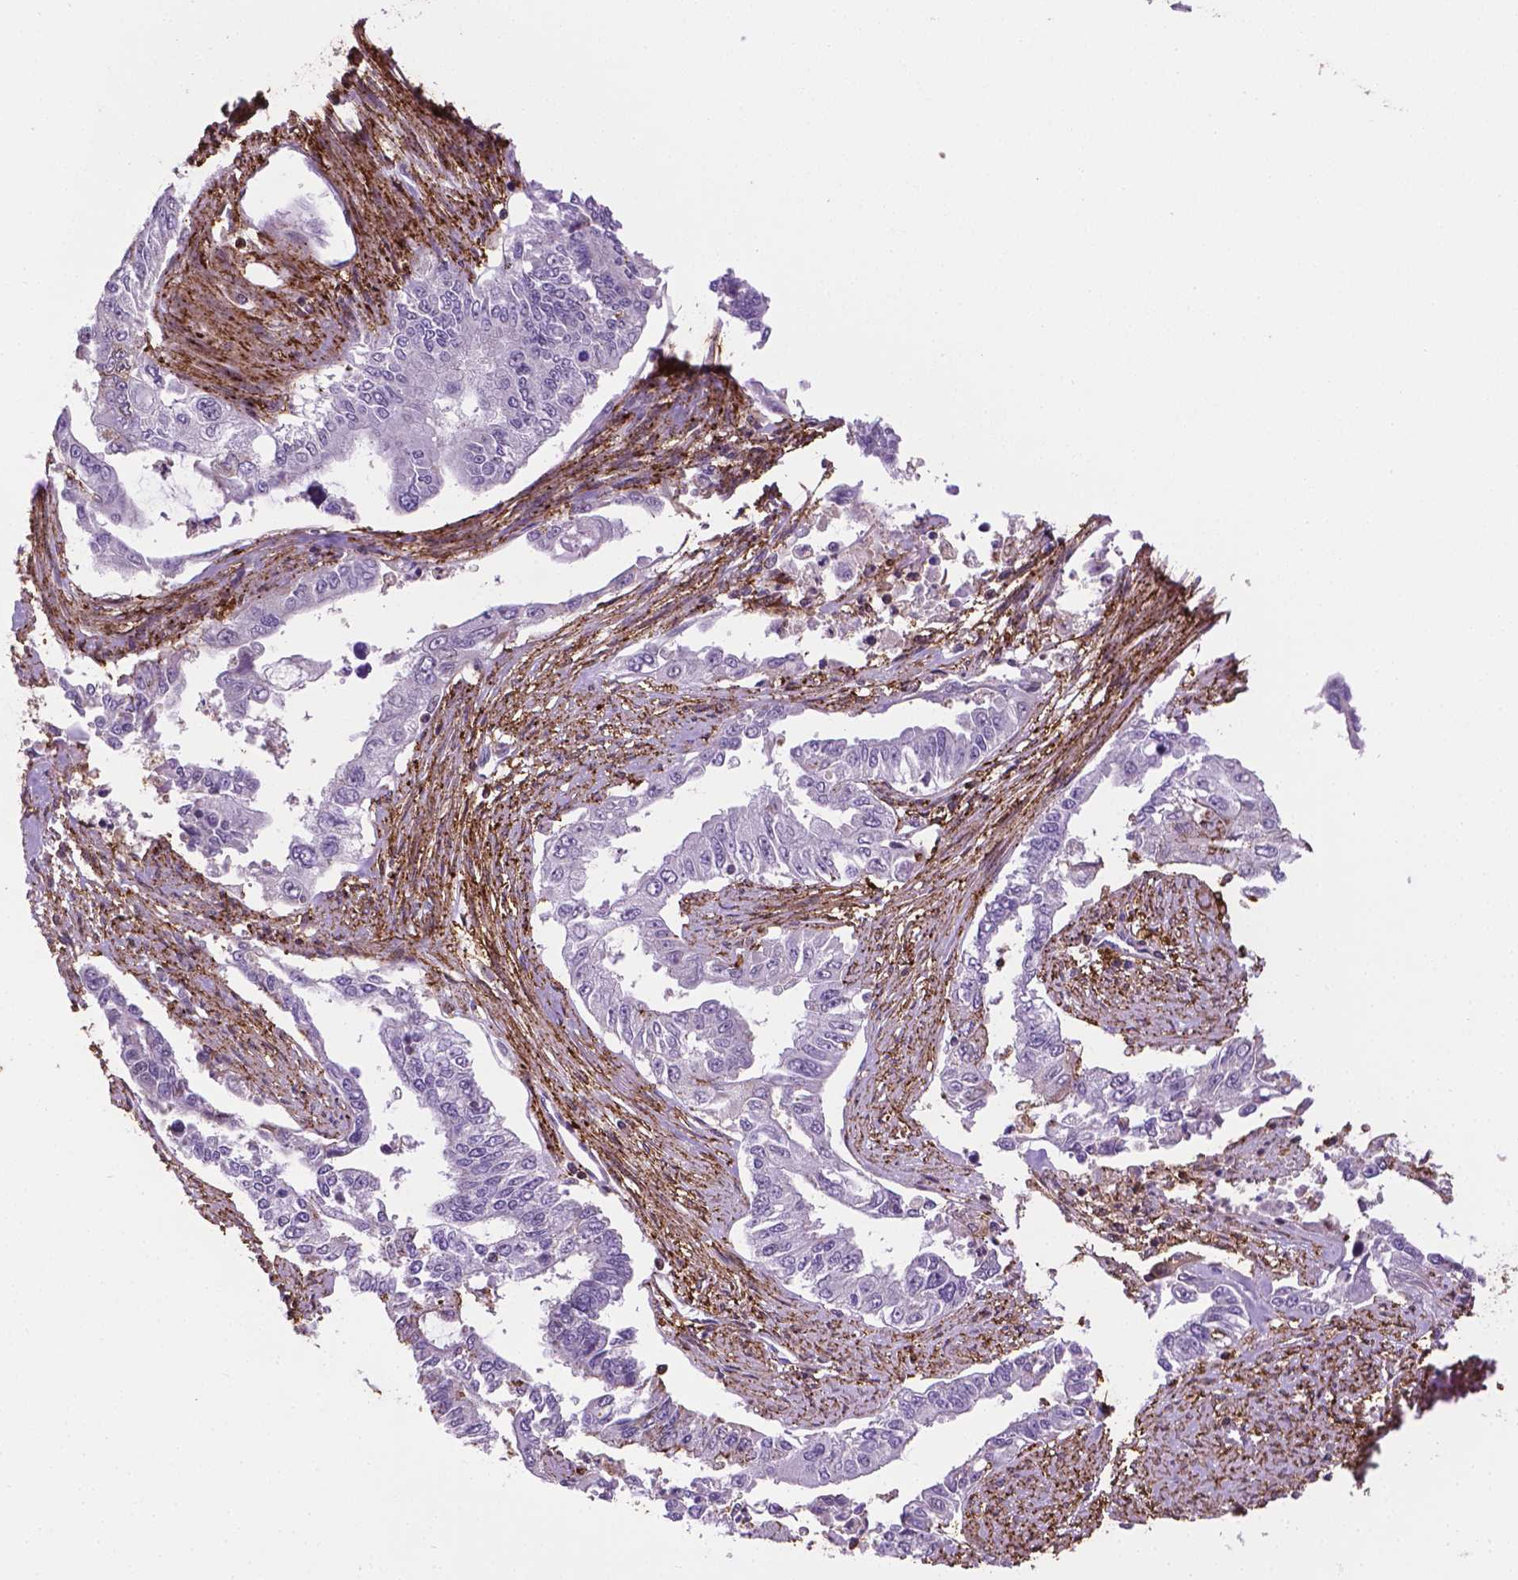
{"staining": {"intensity": "negative", "quantity": "none", "location": "none"}, "tissue": "endometrial cancer", "cell_type": "Tumor cells", "image_type": "cancer", "snomed": [{"axis": "morphology", "description": "Adenocarcinoma, NOS"}, {"axis": "topography", "description": "Uterus"}], "caption": "An immunohistochemistry photomicrograph of adenocarcinoma (endometrial) is shown. There is no staining in tumor cells of adenocarcinoma (endometrial).", "gene": "ACAD10", "patient": {"sex": "female", "age": 59}}